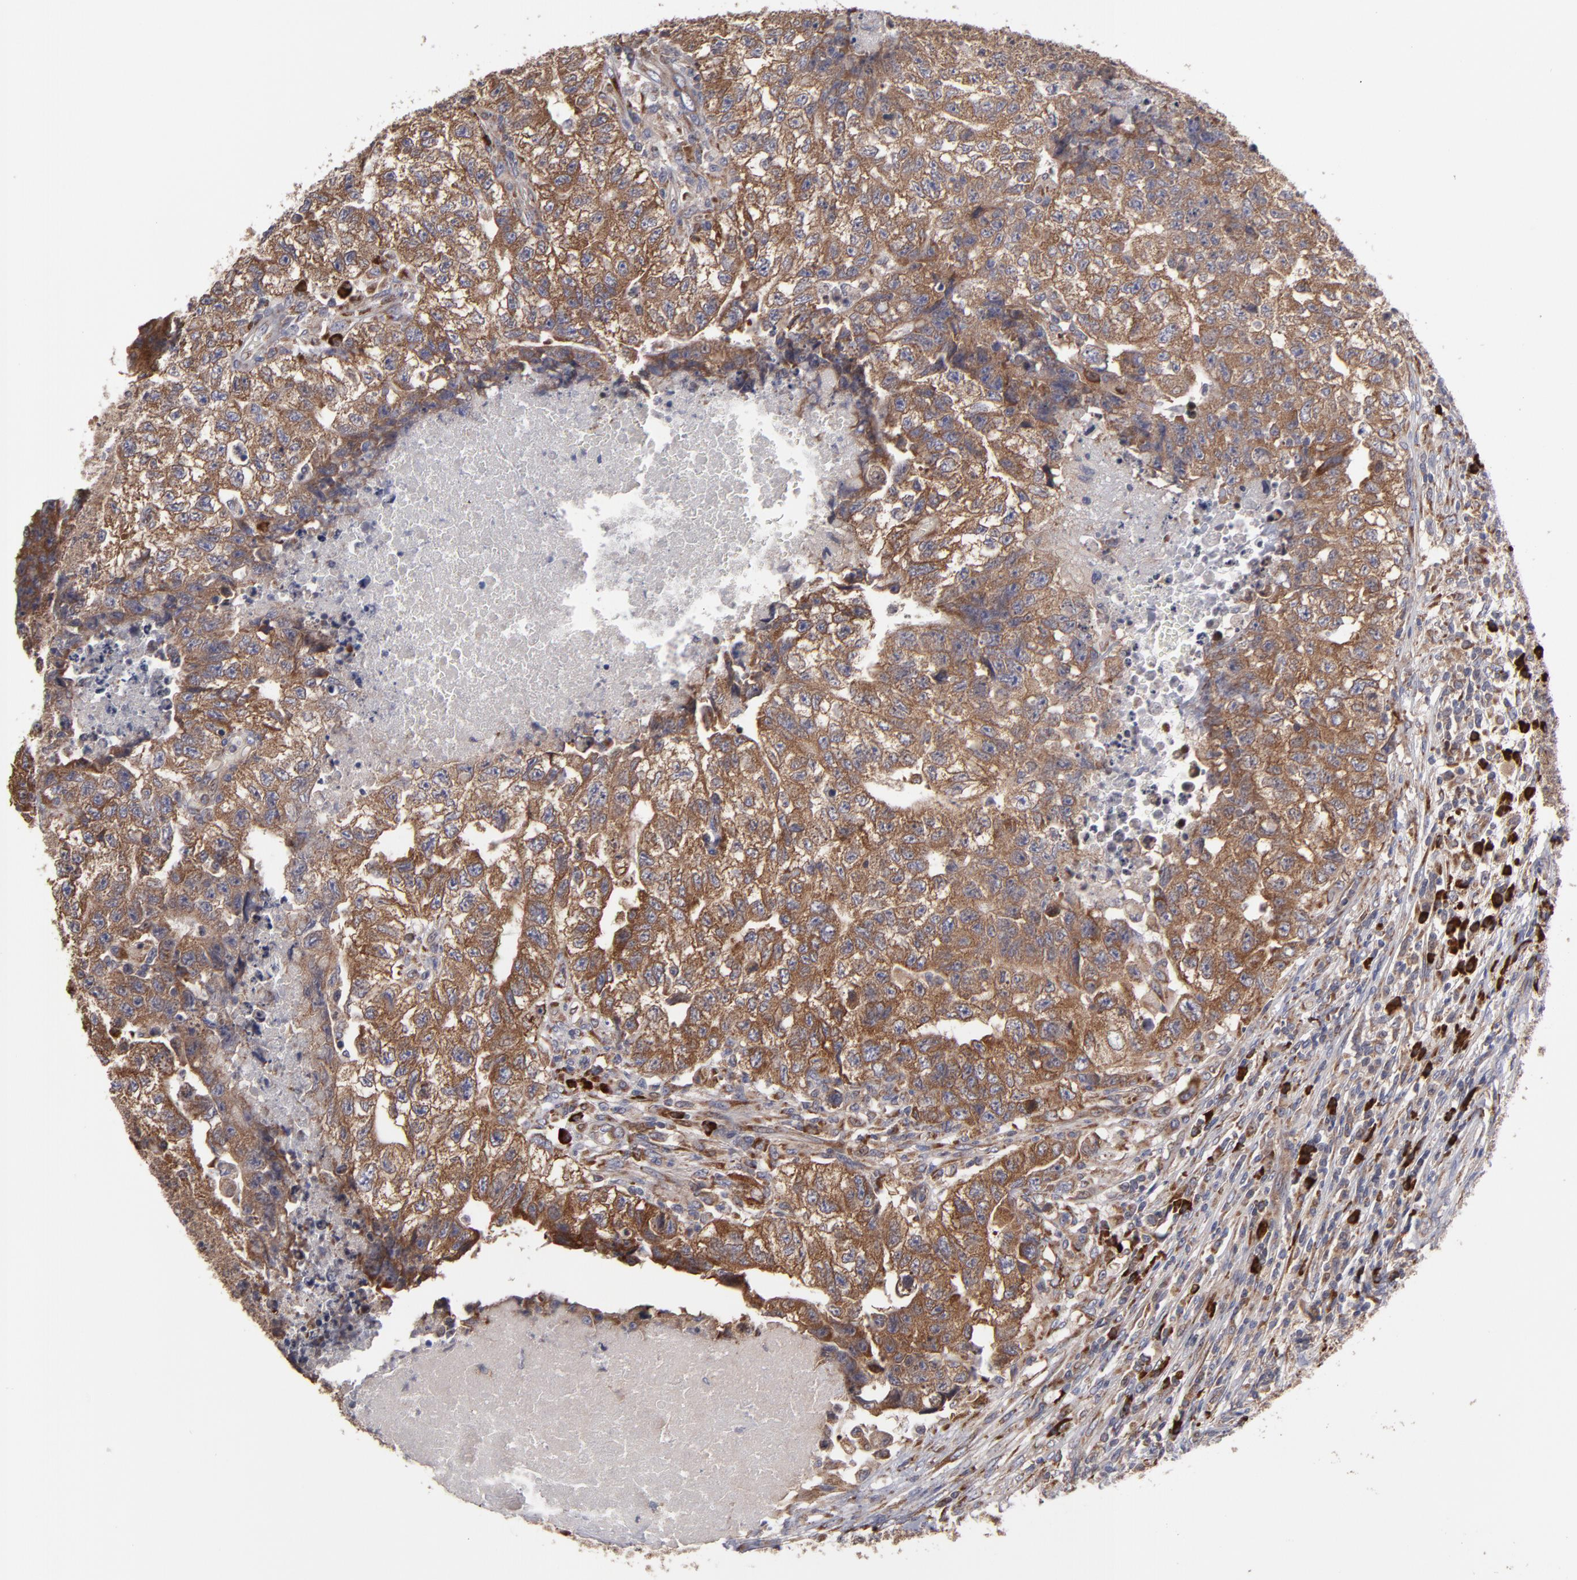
{"staining": {"intensity": "moderate", "quantity": ">75%", "location": "cytoplasmic/membranous"}, "tissue": "testis cancer", "cell_type": "Tumor cells", "image_type": "cancer", "snomed": [{"axis": "morphology", "description": "Carcinoma, Embryonal, NOS"}, {"axis": "topography", "description": "Testis"}], "caption": "Brown immunohistochemical staining in testis embryonal carcinoma exhibits moderate cytoplasmic/membranous expression in approximately >75% of tumor cells.", "gene": "SND1", "patient": {"sex": "male", "age": 21}}